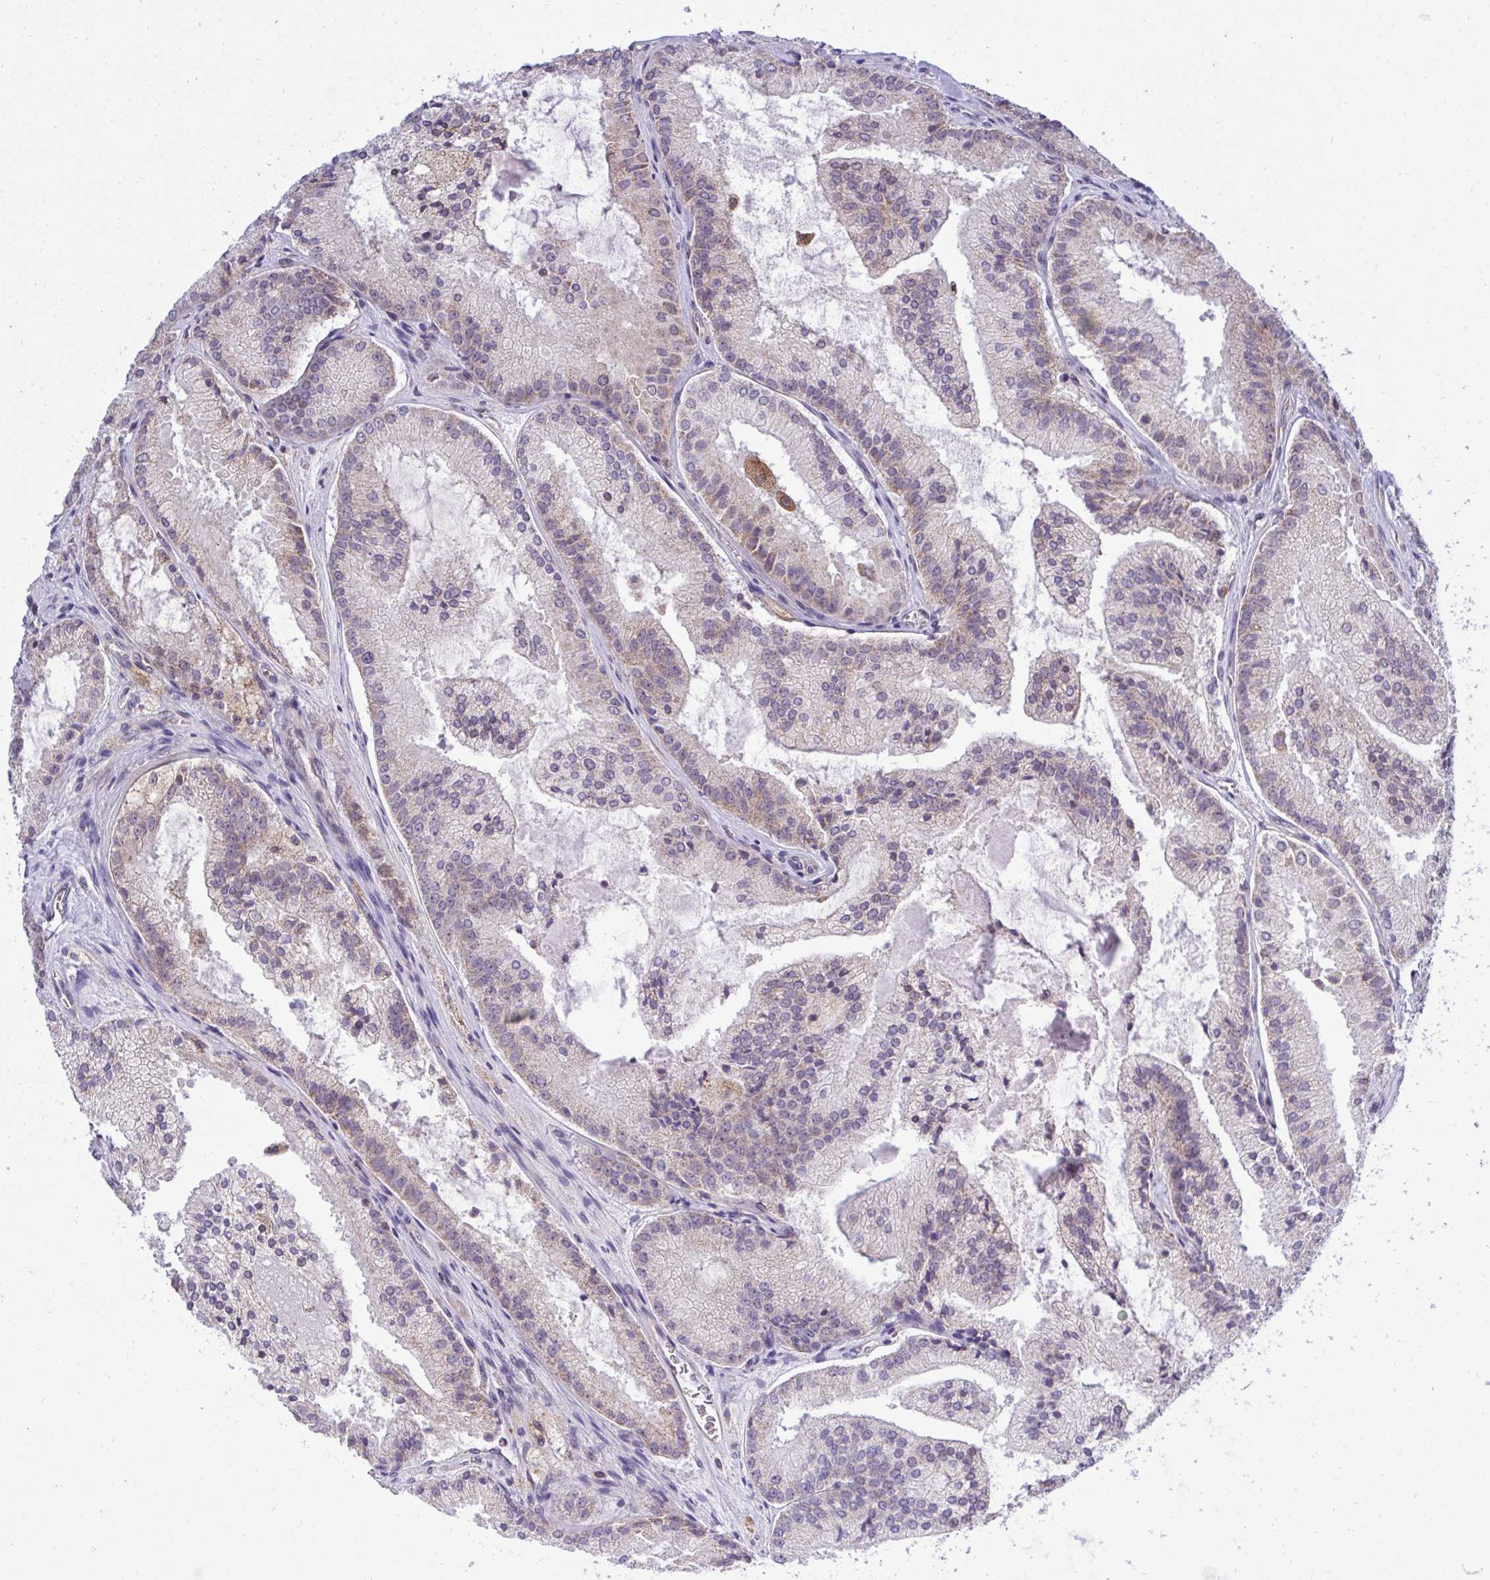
{"staining": {"intensity": "weak", "quantity": "25%-75%", "location": "cytoplasmic/membranous"}, "tissue": "prostate cancer", "cell_type": "Tumor cells", "image_type": "cancer", "snomed": [{"axis": "morphology", "description": "Adenocarcinoma, High grade"}, {"axis": "topography", "description": "Prostate"}], "caption": "A brown stain highlights weak cytoplasmic/membranous positivity of a protein in human prostate cancer tumor cells. The protein is shown in brown color, while the nuclei are stained blue.", "gene": "XAF1", "patient": {"sex": "male", "age": 73}}